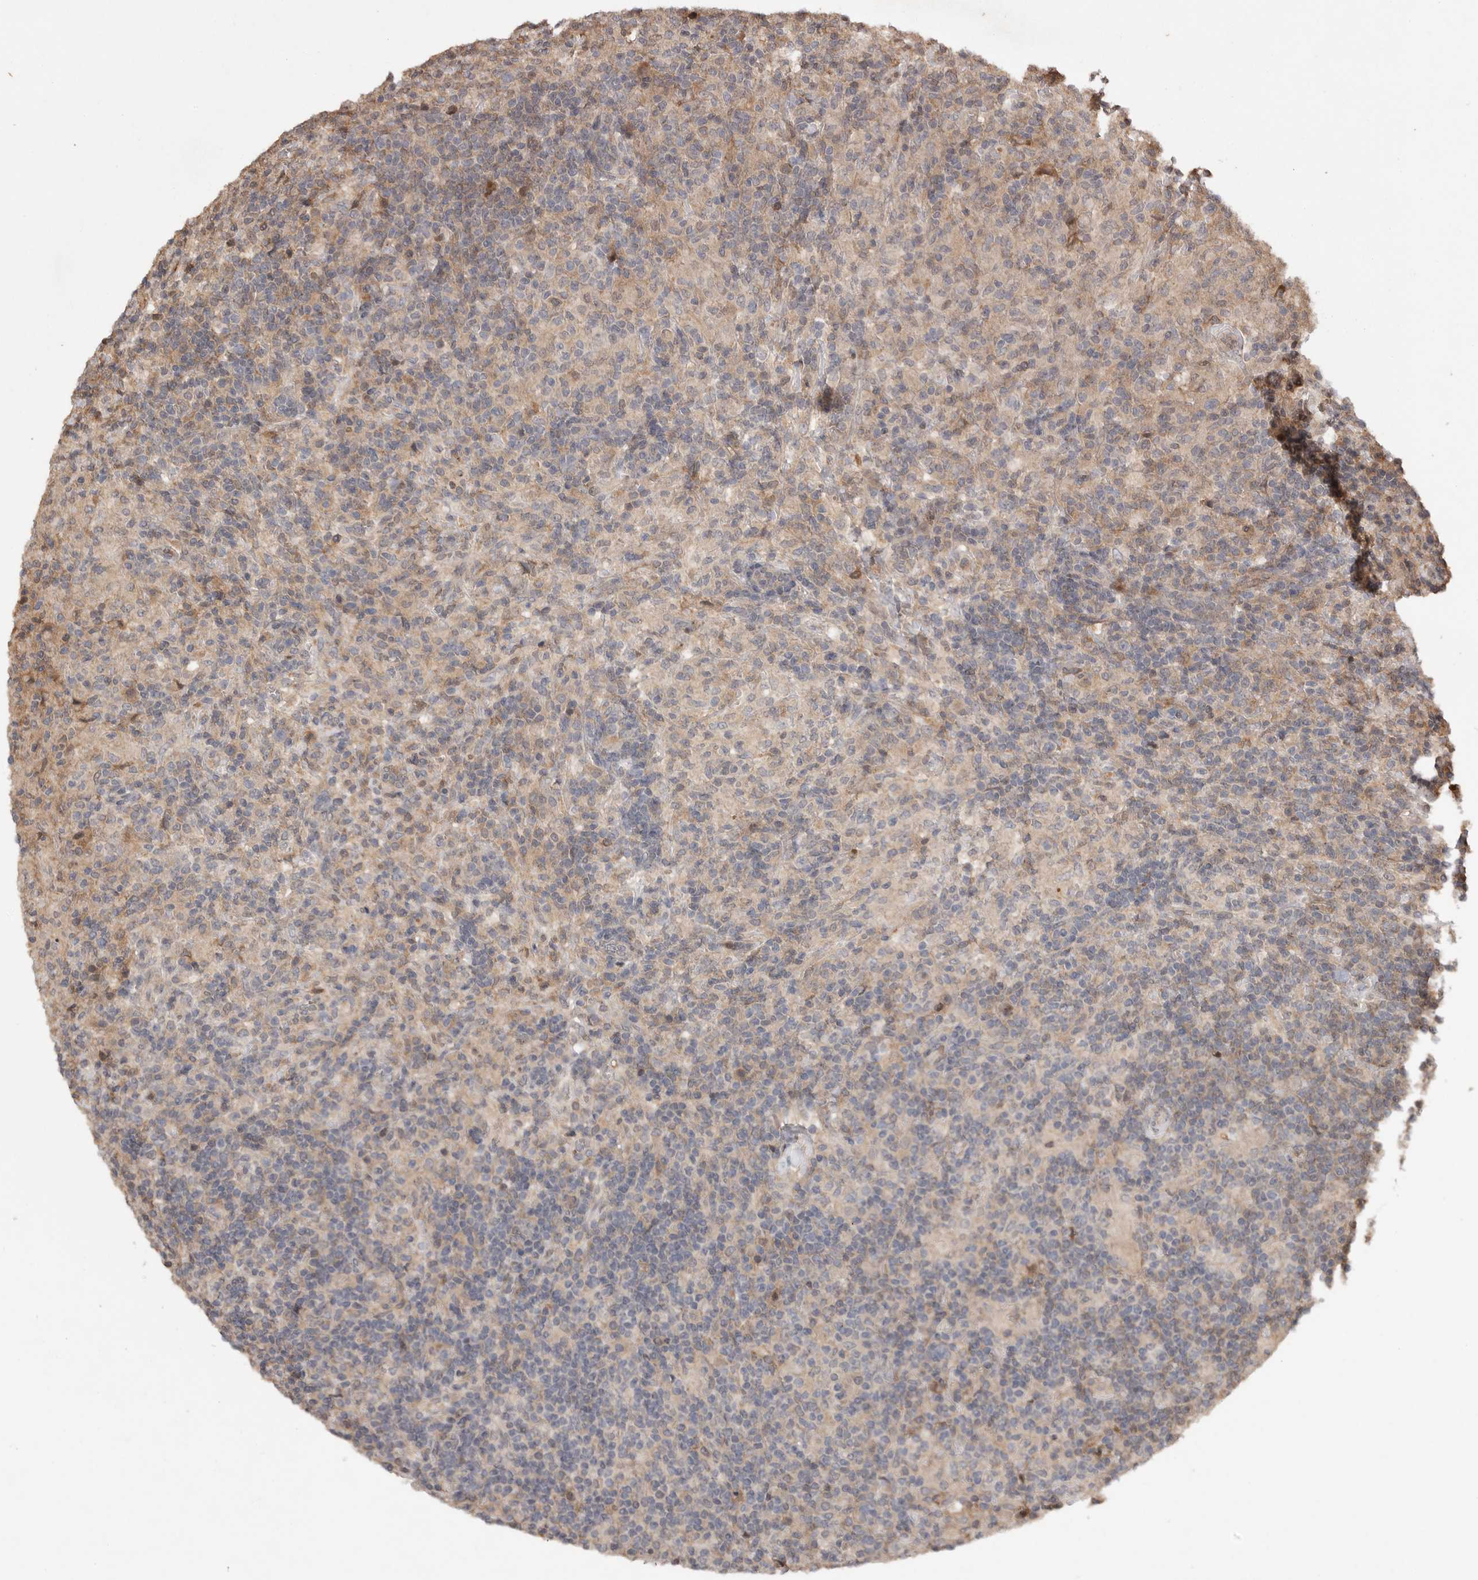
{"staining": {"intensity": "negative", "quantity": "none", "location": "none"}, "tissue": "lymphoma", "cell_type": "Tumor cells", "image_type": "cancer", "snomed": [{"axis": "morphology", "description": "Hodgkin's disease, NOS"}, {"axis": "topography", "description": "Lymph node"}], "caption": "An immunohistochemistry photomicrograph of Hodgkin's disease is shown. There is no staining in tumor cells of Hodgkin's disease. (Immunohistochemistry (ihc), brightfield microscopy, high magnification).", "gene": "VN1R4", "patient": {"sex": "male", "age": 70}}